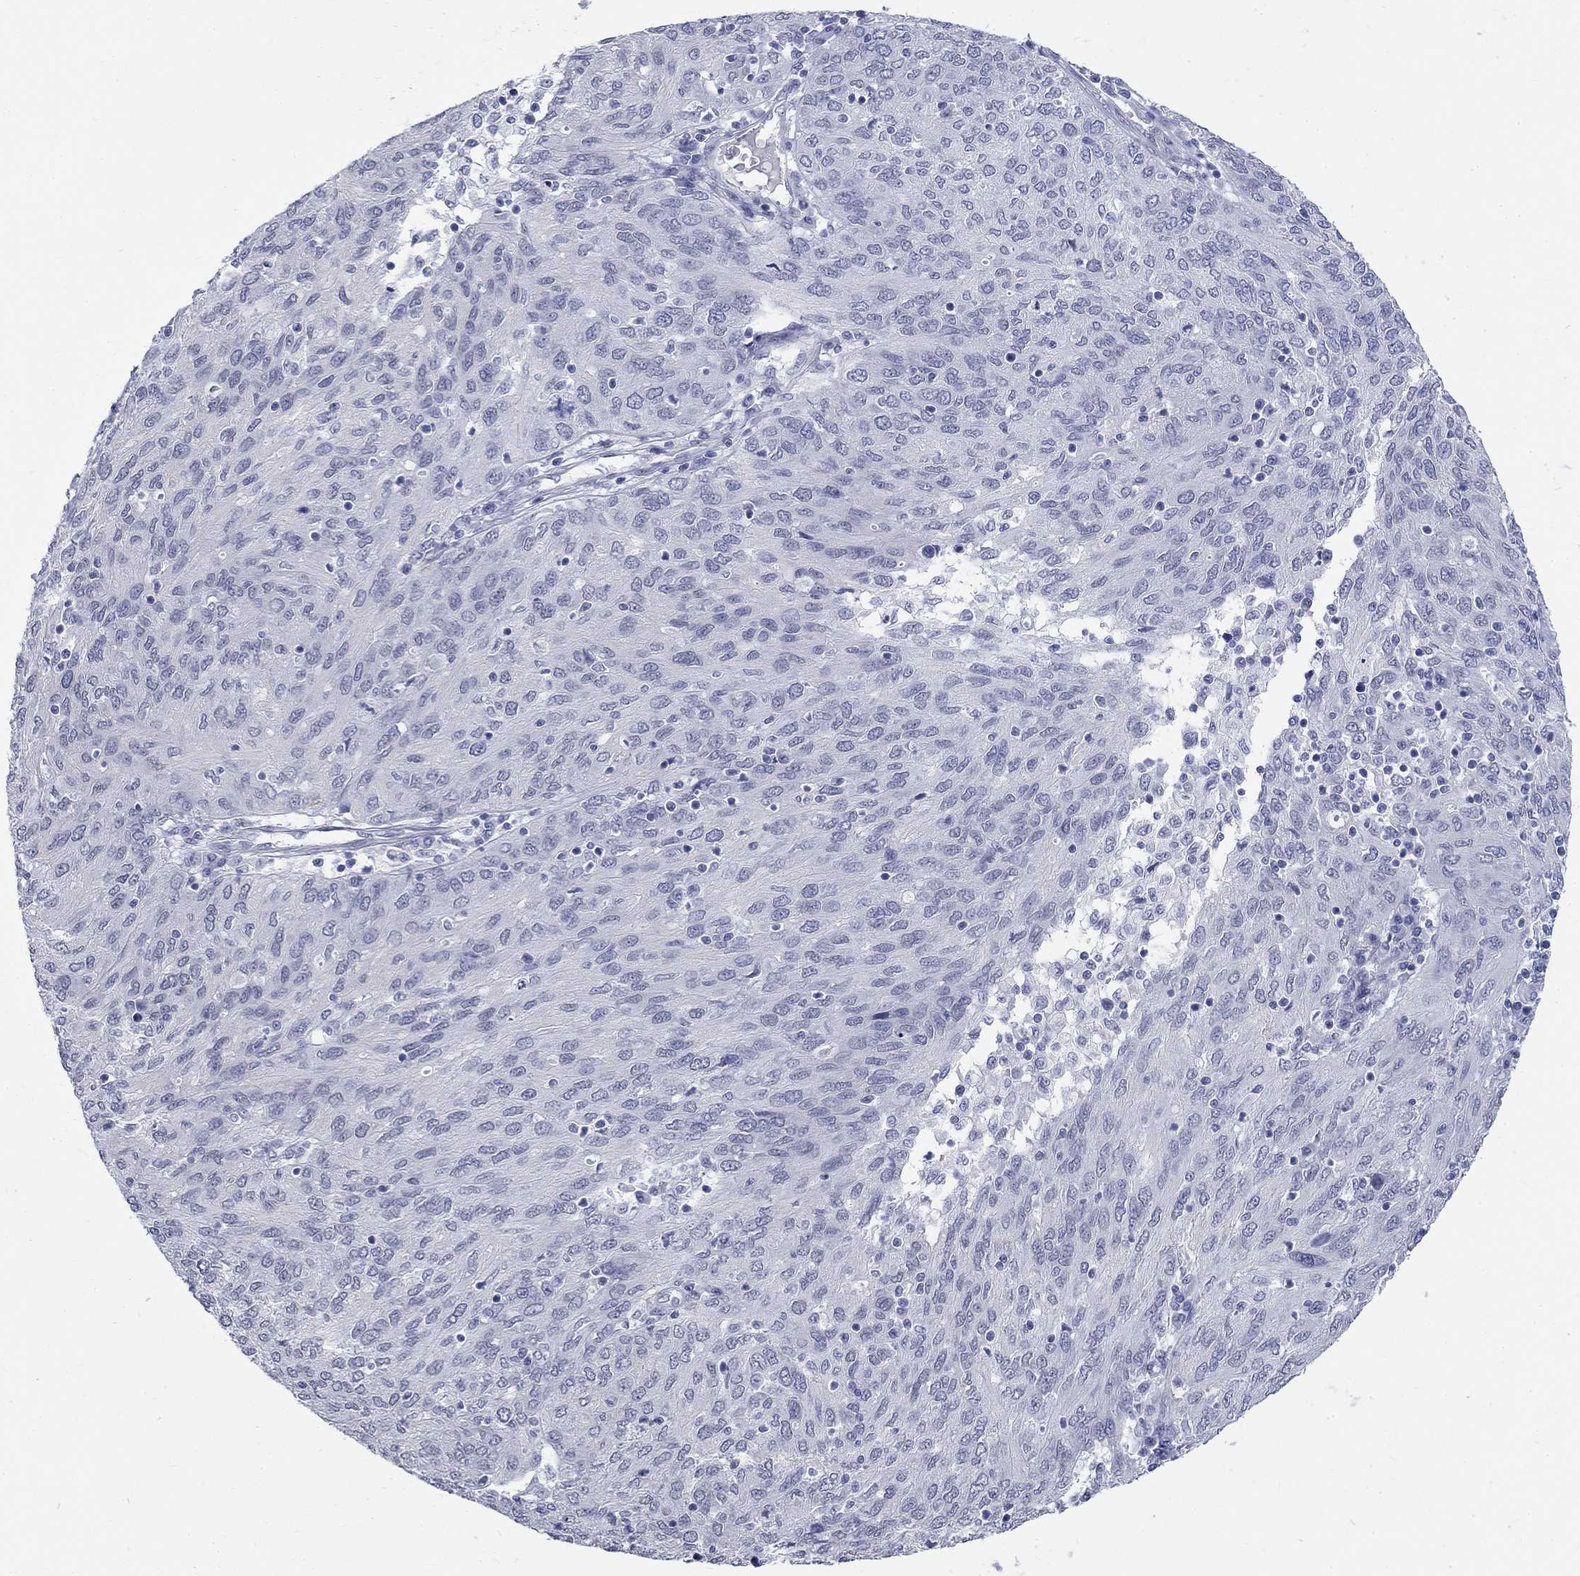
{"staining": {"intensity": "negative", "quantity": "none", "location": "none"}, "tissue": "ovarian cancer", "cell_type": "Tumor cells", "image_type": "cancer", "snomed": [{"axis": "morphology", "description": "Carcinoma, endometroid"}, {"axis": "topography", "description": "Ovary"}], "caption": "This is an immunohistochemistry (IHC) micrograph of human ovarian endometroid carcinoma. There is no positivity in tumor cells.", "gene": "ECEL1", "patient": {"sex": "female", "age": 50}}